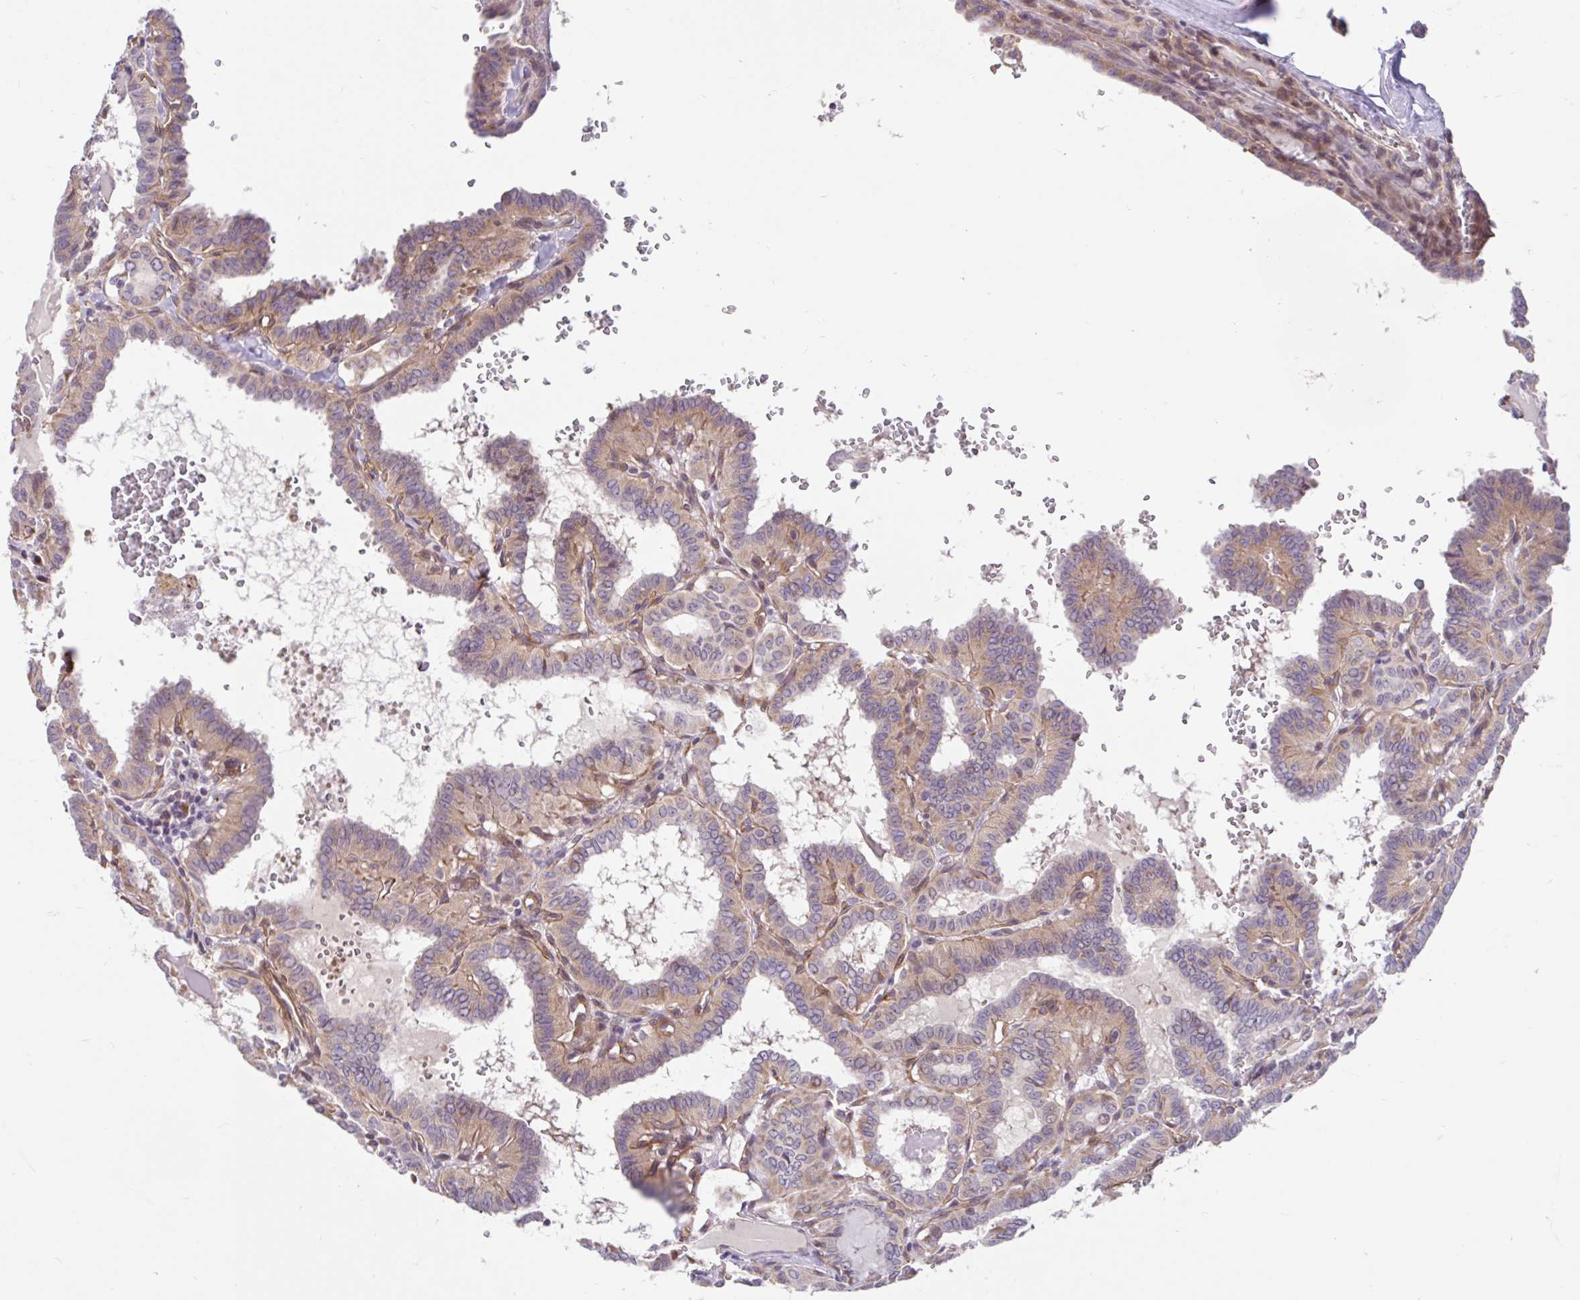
{"staining": {"intensity": "weak", "quantity": ">75%", "location": "cytoplasmic/membranous"}, "tissue": "thyroid cancer", "cell_type": "Tumor cells", "image_type": "cancer", "snomed": [{"axis": "morphology", "description": "Papillary adenocarcinoma, NOS"}, {"axis": "topography", "description": "Thyroid gland"}], "caption": "Protein staining reveals weak cytoplasmic/membranous staining in about >75% of tumor cells in thyroid cancer (papillary adenocarcinoma).", "gene": "NT5C1B", "patient": {"sex": "female", "age": 21}}